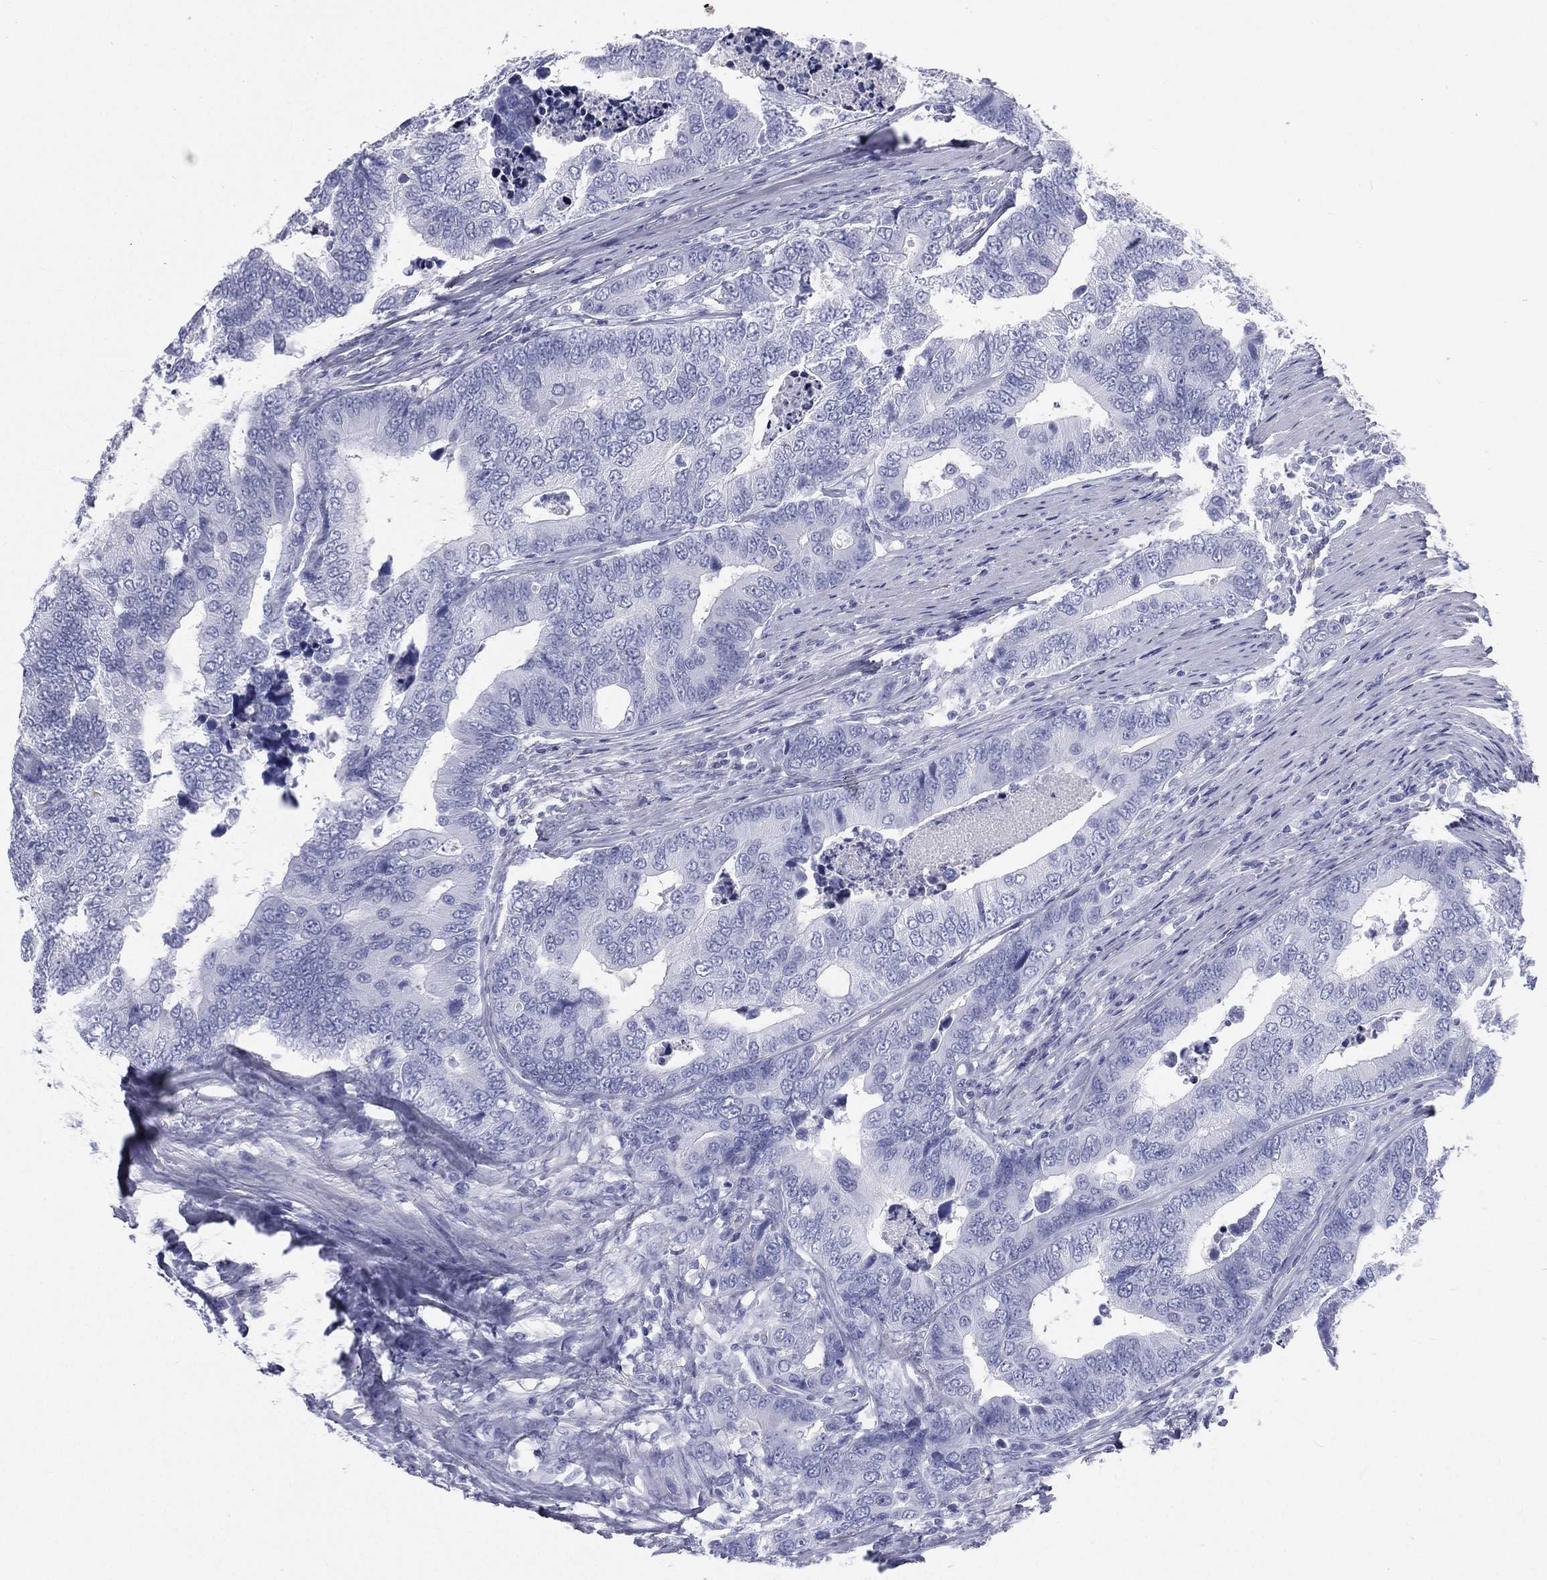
{"staining": {"intensity": "negative", "quantity": "none", "location": "none"}, "tissue": "colorectal cancer", "cell_type": "Tumor cells", "image_type": "cancer", "snomed": [{"axis": "morphology", "description": "Adenocarcinoma, NOS"}, {"axis": "topography", "description": "Colon"}], "caption": "A histopathology image of human colorectal adenocarcinoma is negative for staining in tumor cells. (DAB immunohistochemistry (IHC) visualized using brightfield microscopy, high magnification).", "gene": "HP", "patient": {"sex": "female", "age": 72}}